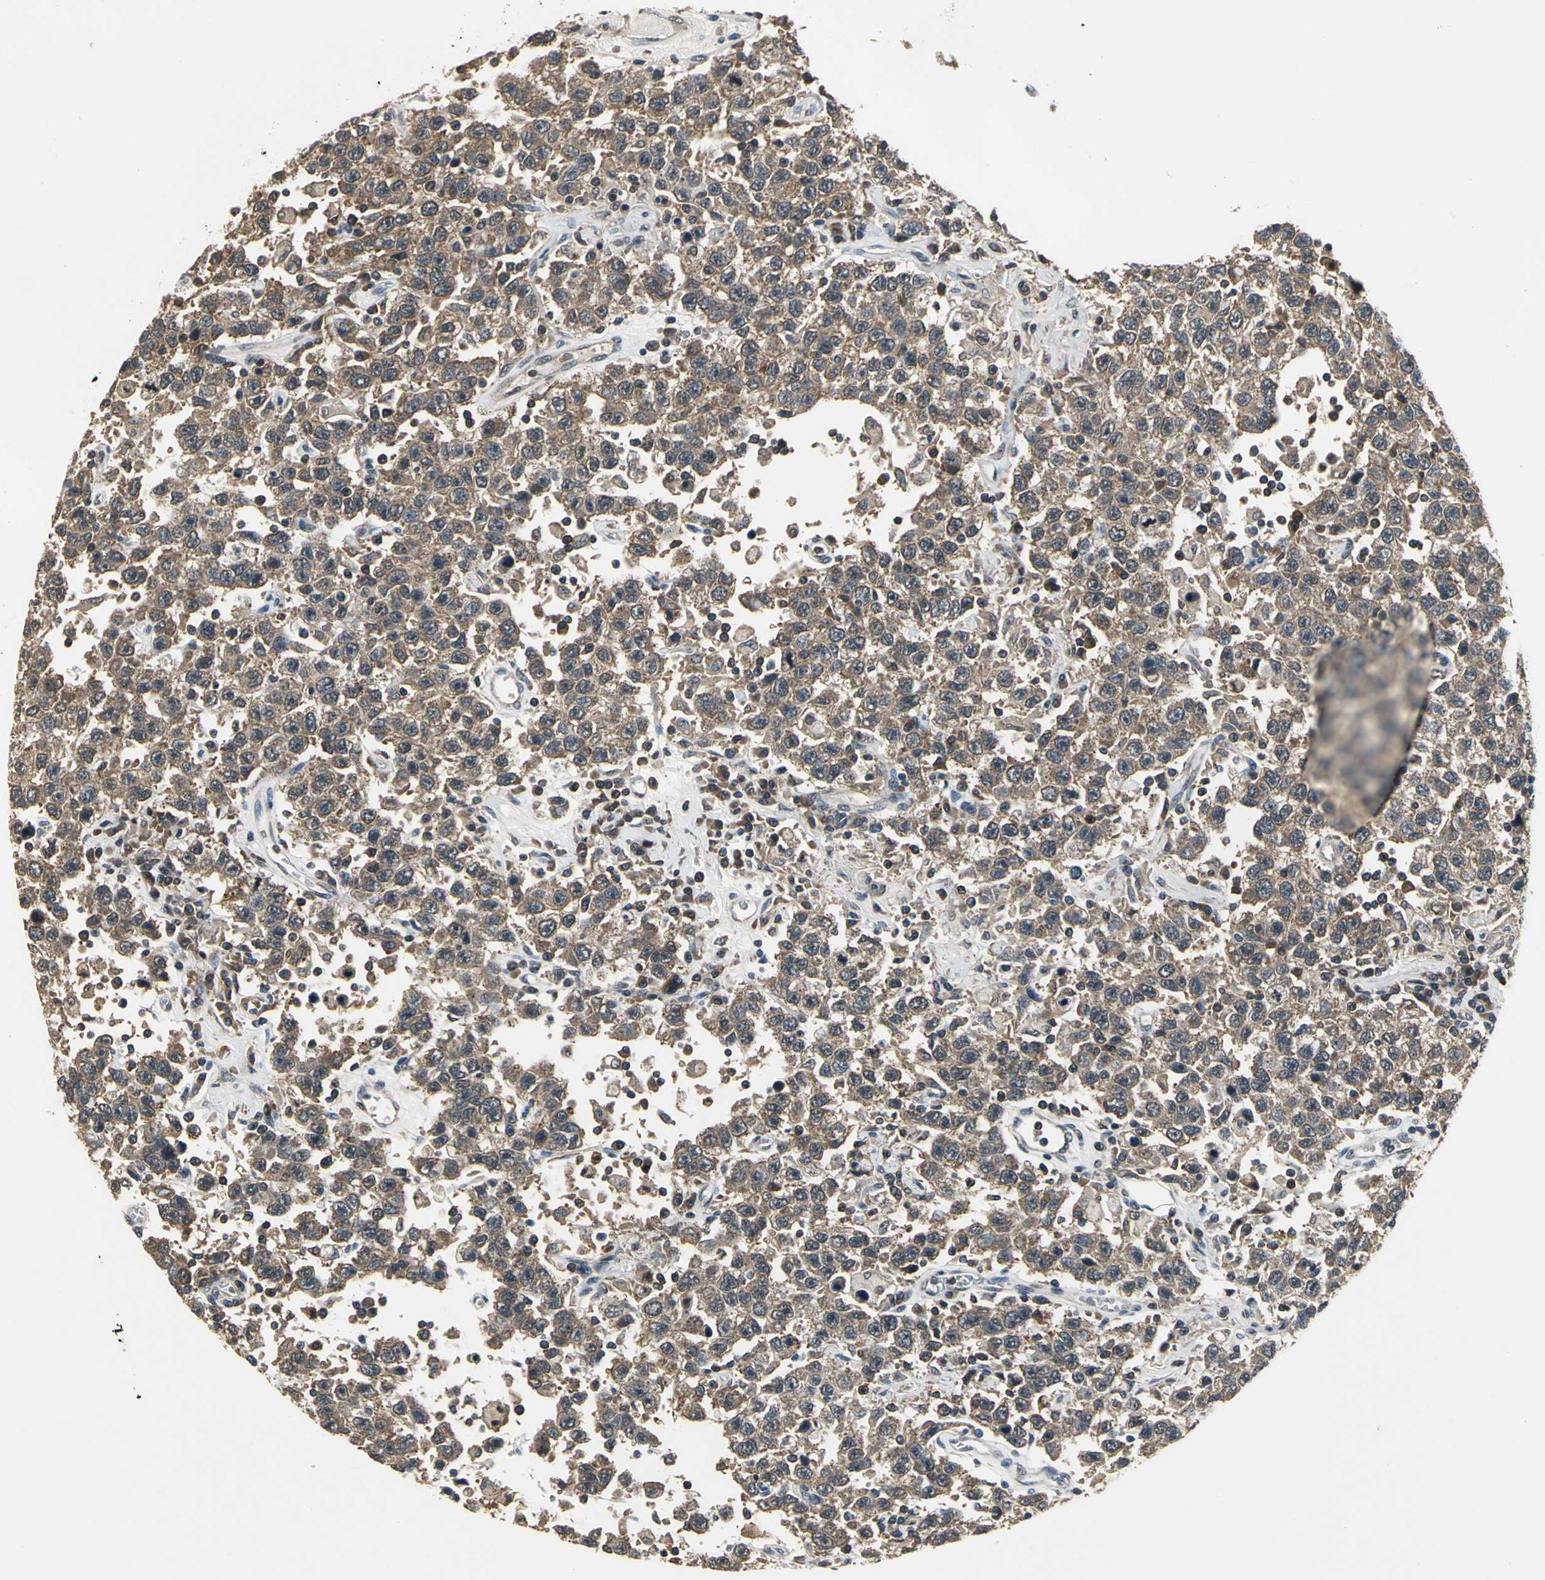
{"staining": {"intensity": "moderate", "quantity": ">75%", "location": "cytoplasmic/membranous"}, "tissue": "testis cancer", "cell_type": "Tumor cells", "image_type": "cancer", "snomed": [{"axis": "morphology", "description": "Seminoma, NOS"}, {"axis": "topography", "description": "Testis"}], "caption": "High-magnification brightfield microscopy of testis seminoma stained with DAB (3,3'-diaminobenzidine) (brown) and counterstained with hematoxylin (blue). tumor cells exhibit moderate cytoplasmic/membranous staining is identified in about>75% of cells. (DAB IHC with brightfield microscopy, high magnification).", "gene": "EIF2B2", "patient": {"sex": "male", "age": 41}}